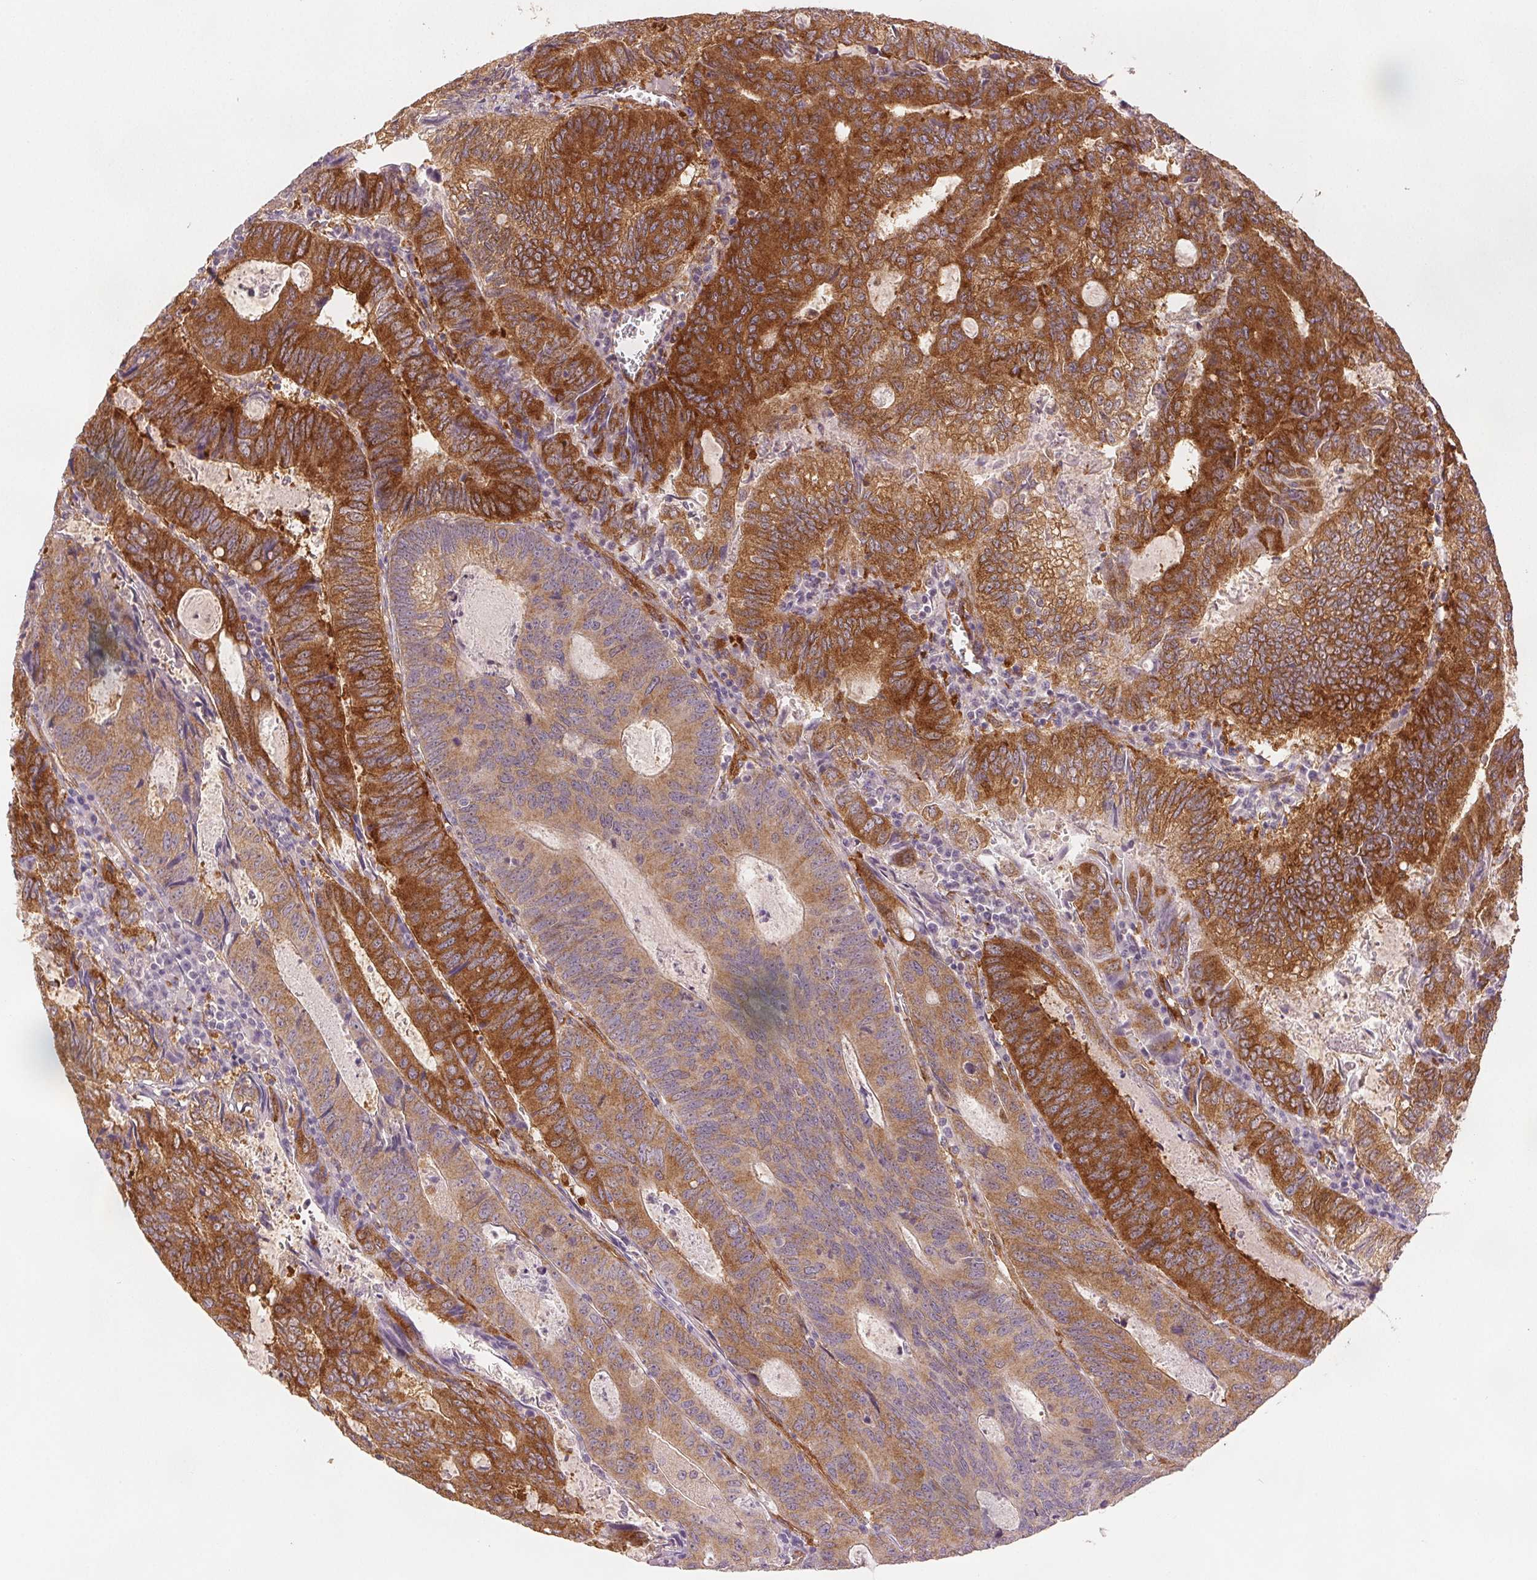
{"staining": {"intensity": "strong", "quantity": "25%-75%", "location": "cytoplasmic/membranous"}, "tissue": "colorectal cancer", "cell_type": "Tumor cells", "image_type": "cancer", "snomed": [{"axis": "morphology", "description": "Adenocarcinoma, NOS"}, {"axis": "topography", "description": "Colon"}], "caption": "Immunohistochemical staining of human colorectal adenocarcinoma displays high levels of strong cytoplasmic/membranous expression in about 25%-75% of tumor cells.", "gene": "DIAPH2", "patient": {"sex": "male", "age": 67}}